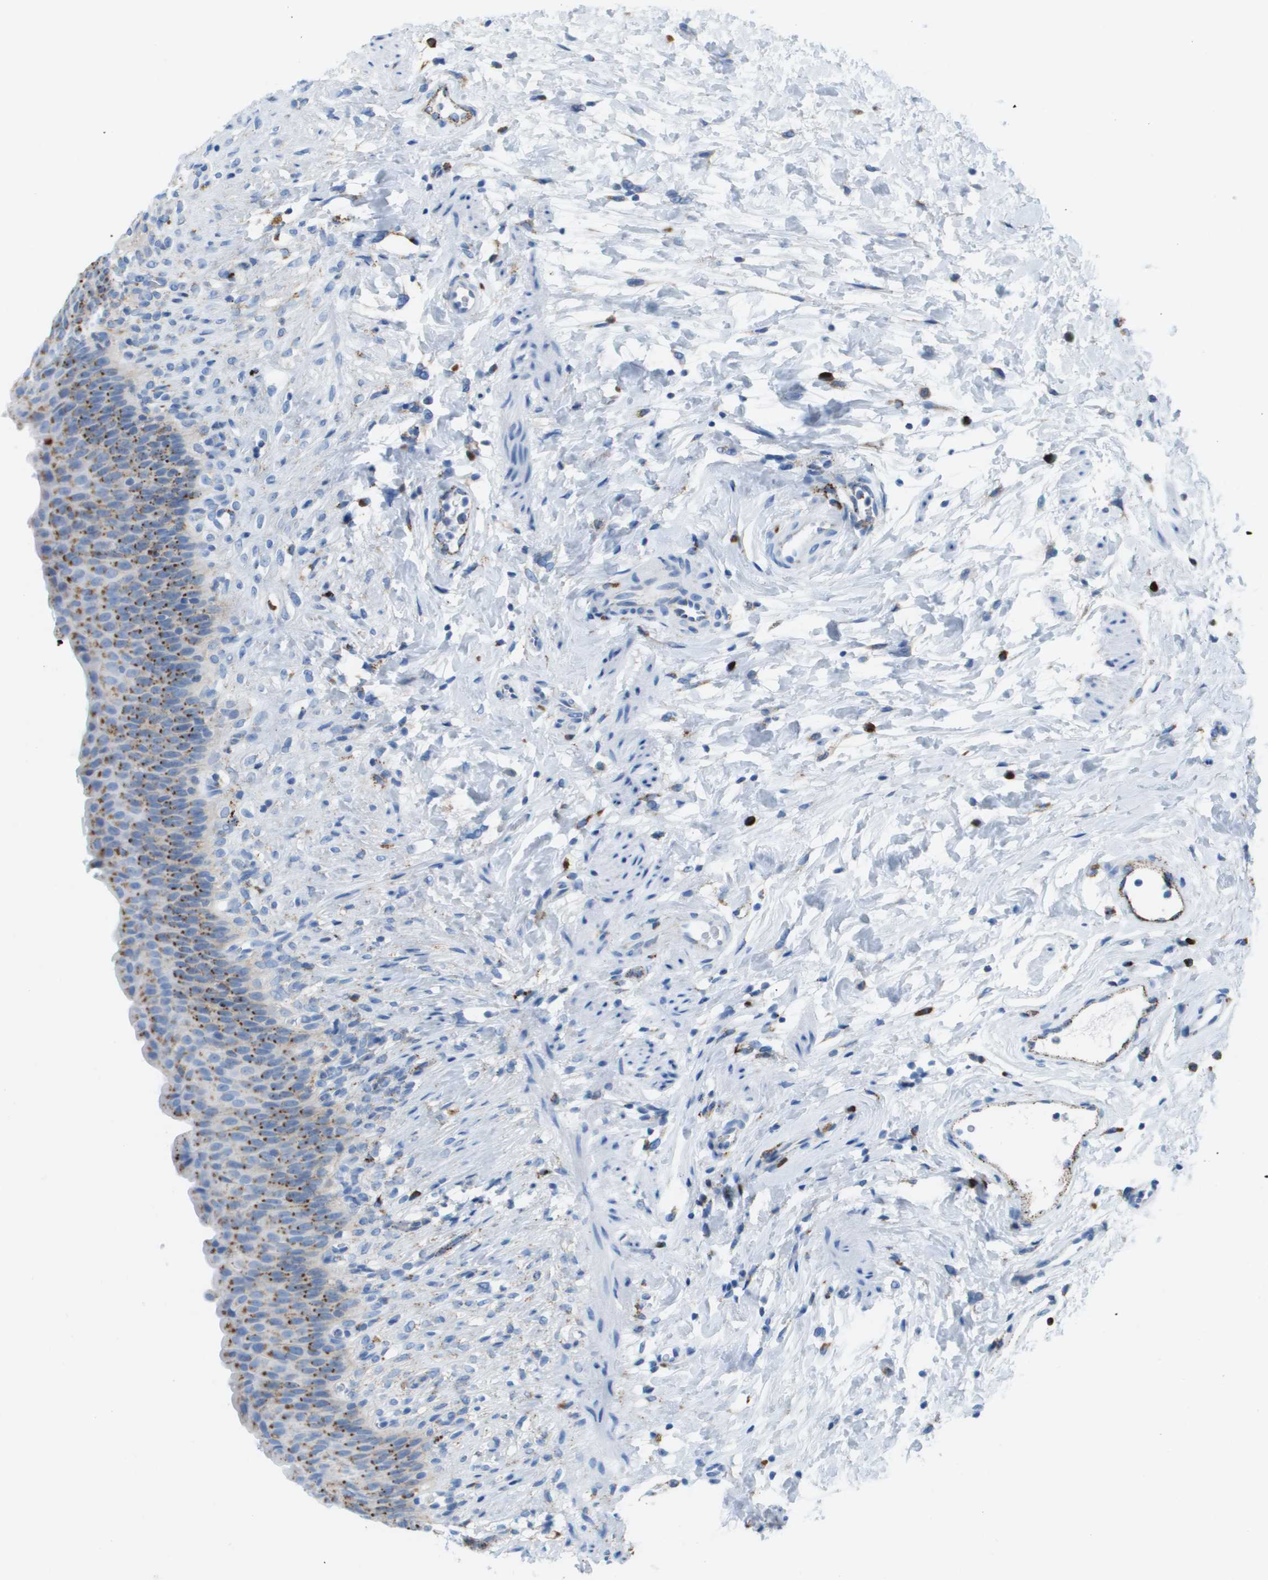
{"staining": {"intensity": "moderate", "quantity": "<25%", "location": "cytoplasmic/membranous"}, "tissue": "urinary bladder", "cell_type": "Urothelial cells", "image_type": "normal", "snomed": [{"axis": "morphology", "description": "Normal tissue, NOS"}, {"axis": "topography", "description": "Urinary bladder"}], "caption": "Benign urinary bladder displays moderate cytoplasmic/membranous staining in about <25% of urothelial cells.", "gene": "PRCP", "patient": {"sex": "female", "age": 79}}